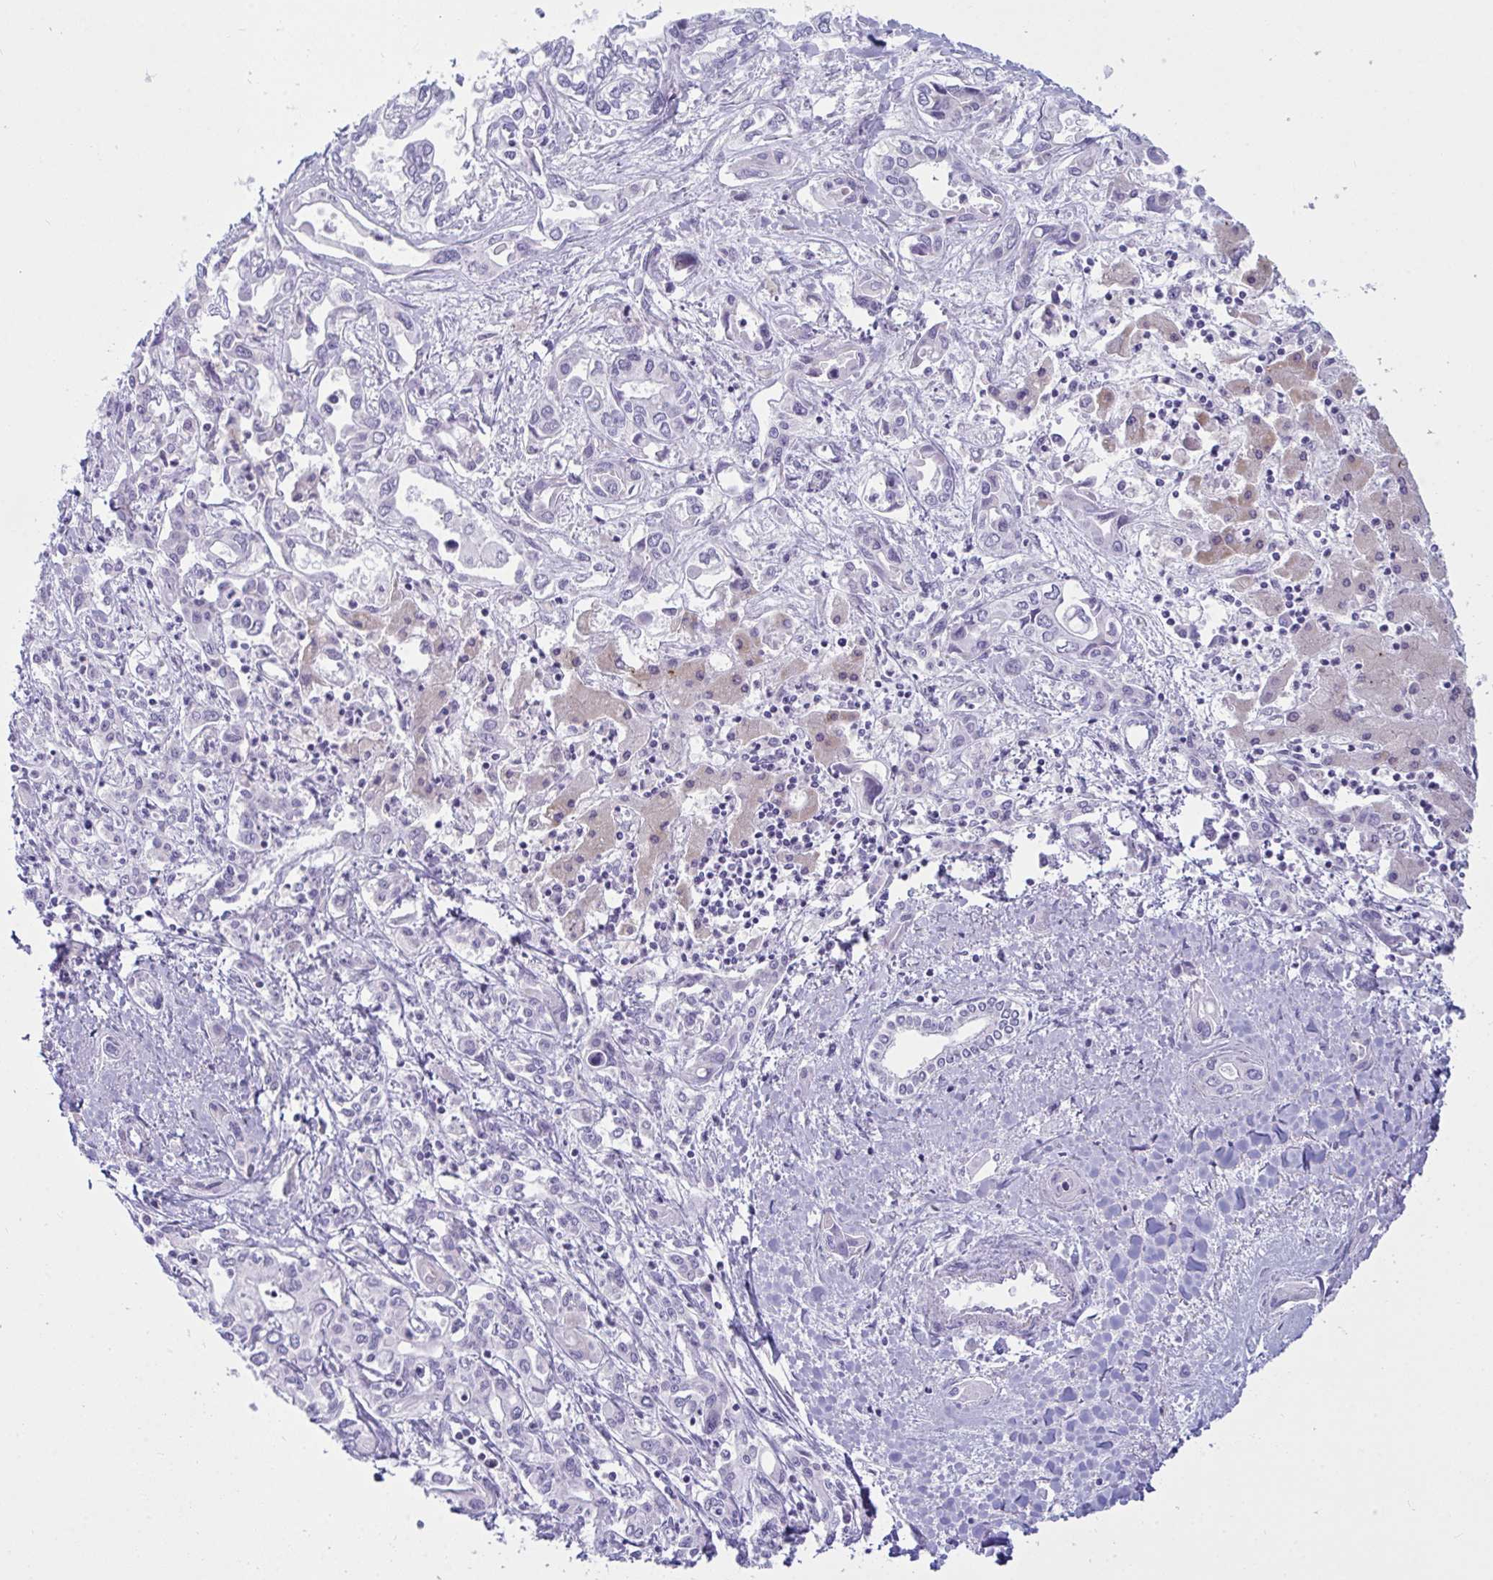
{"staining": {"intensity": "negative", "quantity": "none", "location": "none"}, "tissue": "liver cancer", "cell_type": "Tumor cells", "image_type": "cancer", "snomed": [{"axis": "morphology", "description": "Cholangiocarcinoma"}, {"axis": "topography", "description": "Liver"}], "caption": "Tumor cells show no significant staining in liver cancer (cholangiocarcinoma).", "gene": "BBS1", "patient": {"sex": "female", "age": 64}}